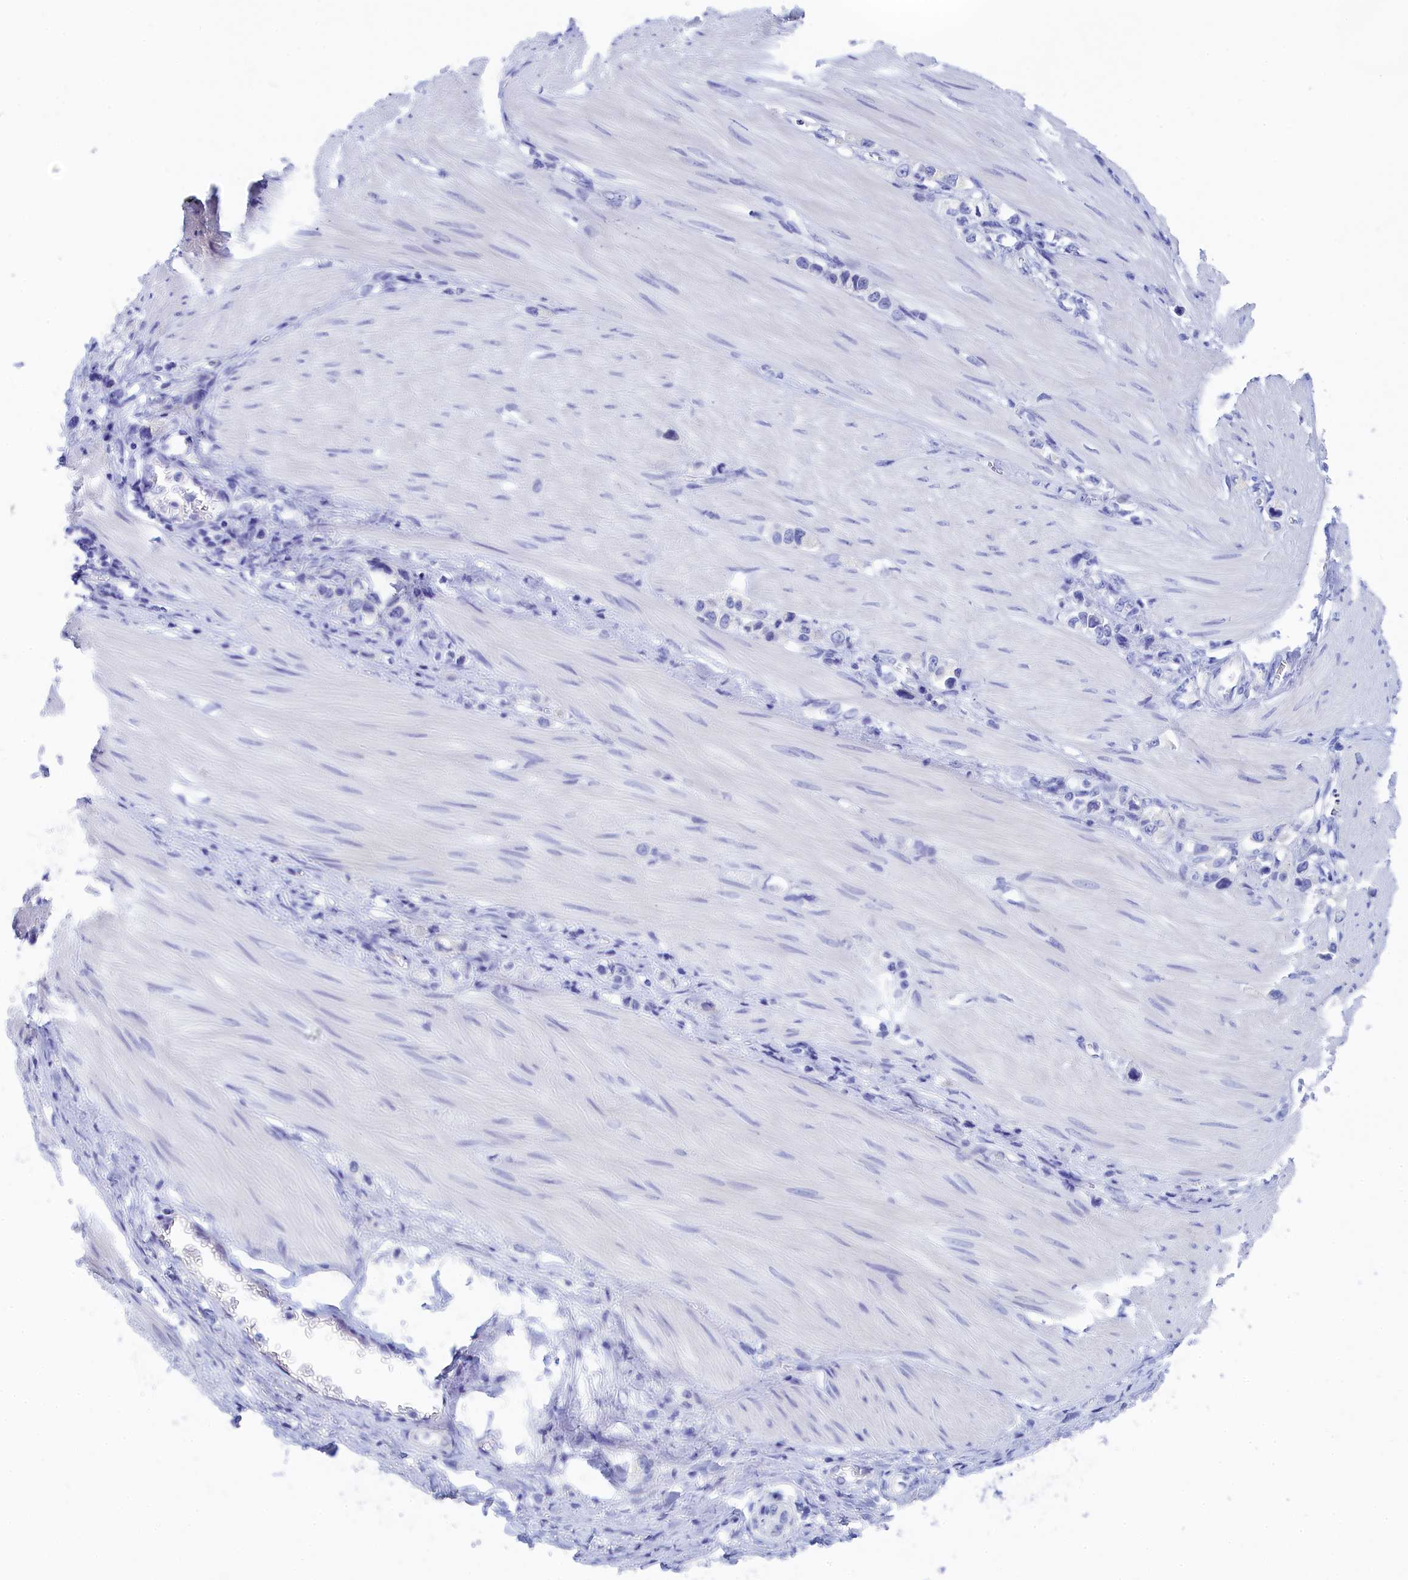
{"staining": {"intensity": "negative", "quantity": "none", "location": "none"}, "tissue": "stomach cancer", "cell_type": "Tumor cells", "image_type": "cancer", "snomed": [{"axis": "morphology", "description": "Adenocarcinoma, NOS"}, {"axis": "topography", "description": "Stomach"}], "caption": "IHC of stomach cancer (adenocarcinoma) shows no positivity in tumor cells.", "gene": "TRIM10", "patient": {"sex": "female", "age": 65}}